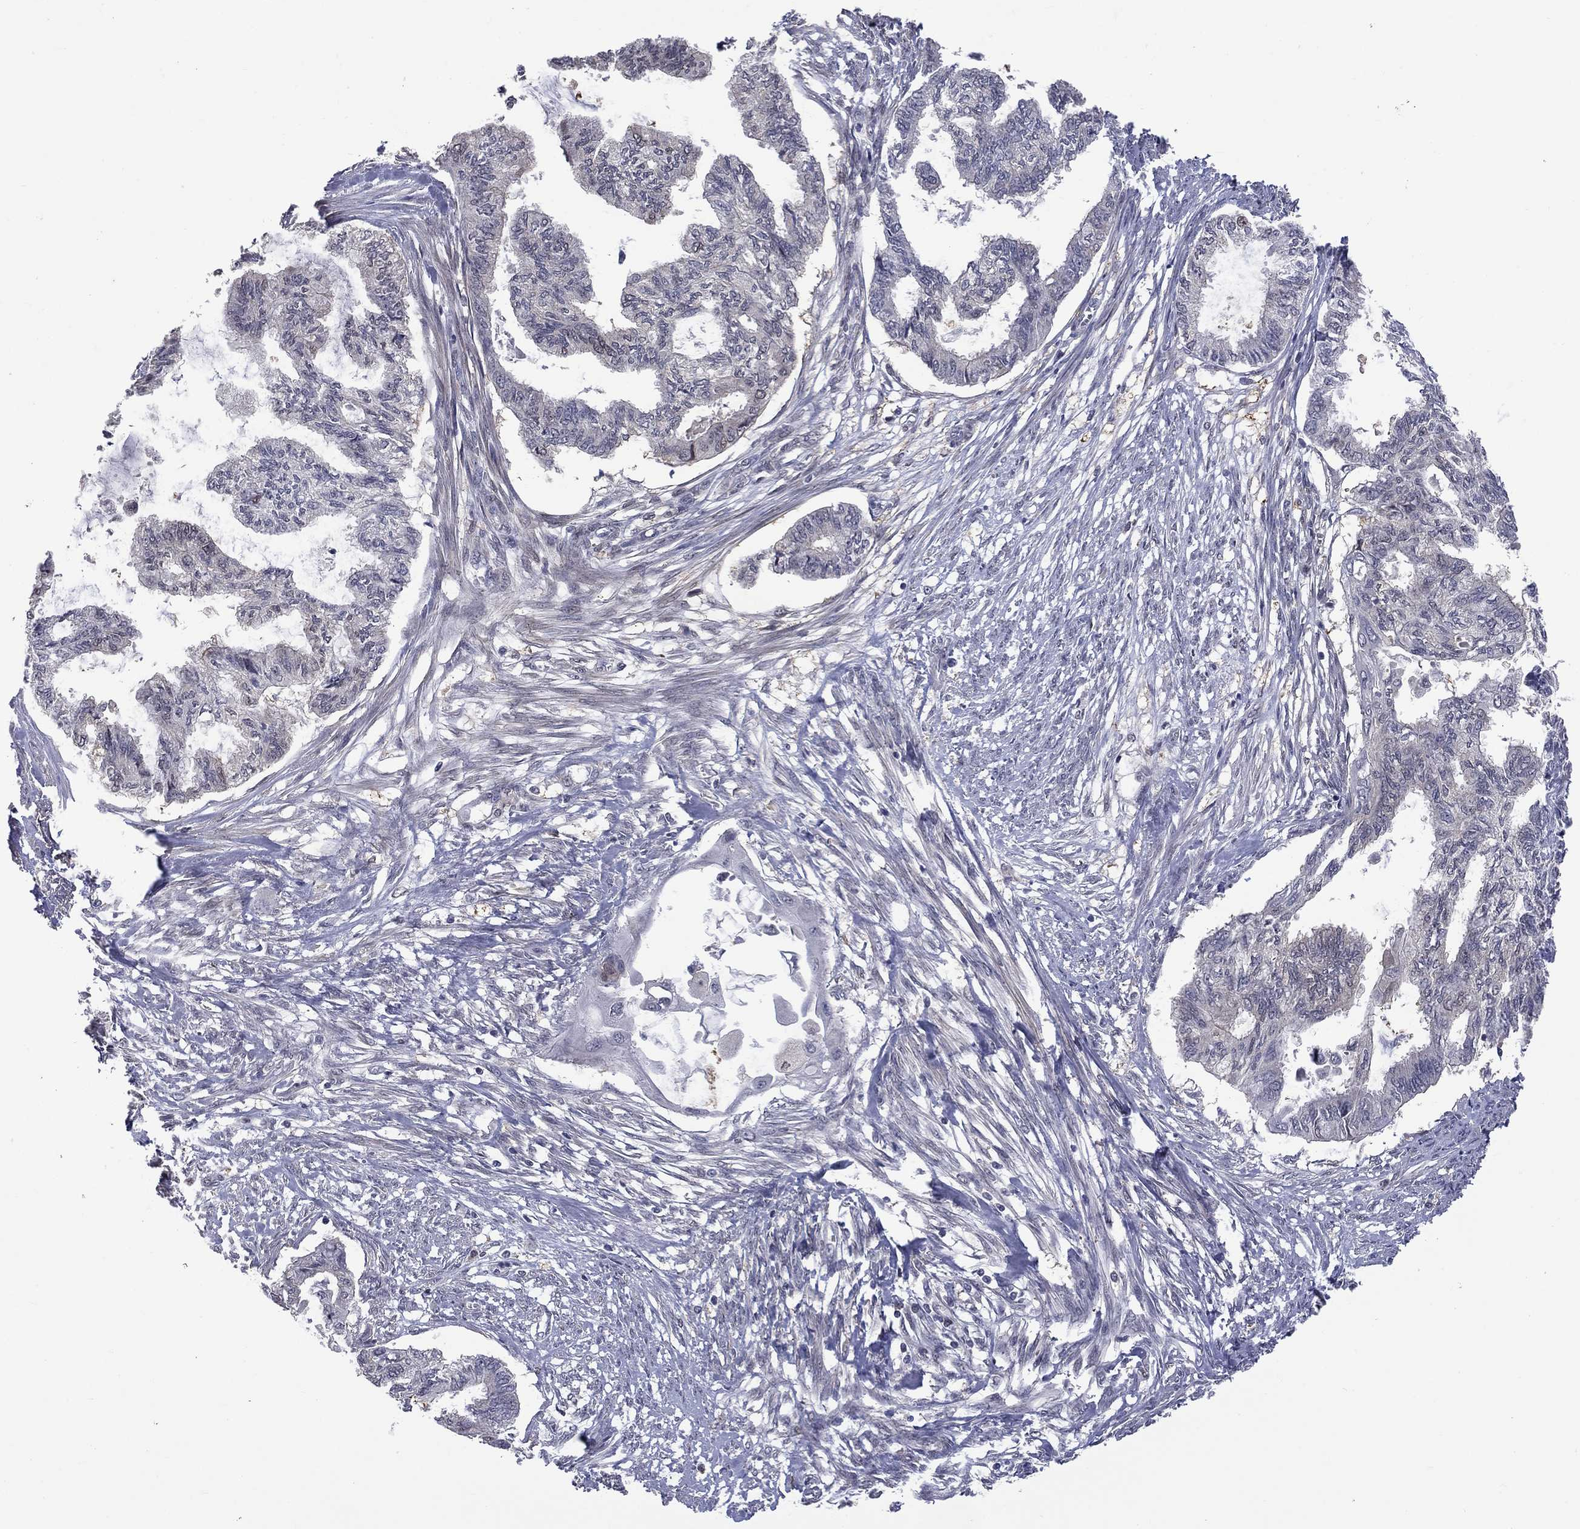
{"staining": {"intensity": "negative", "quantity": "none", "location": "none"}, "tissue": "endometrial cancer", "cell_type": "Tumor cells", "image_type": "cancer", "snomed": [{"axis": "morphology", "description": "Adenocarcinoma, NOS"}, {"axis": "topography", "description": "Endometrium"}], "caption": "Tumor cells show no significant expression in endometrial adenocarcinoma.", "gene": "CBR1", "patient": {"sex": "female", "age": 86}}